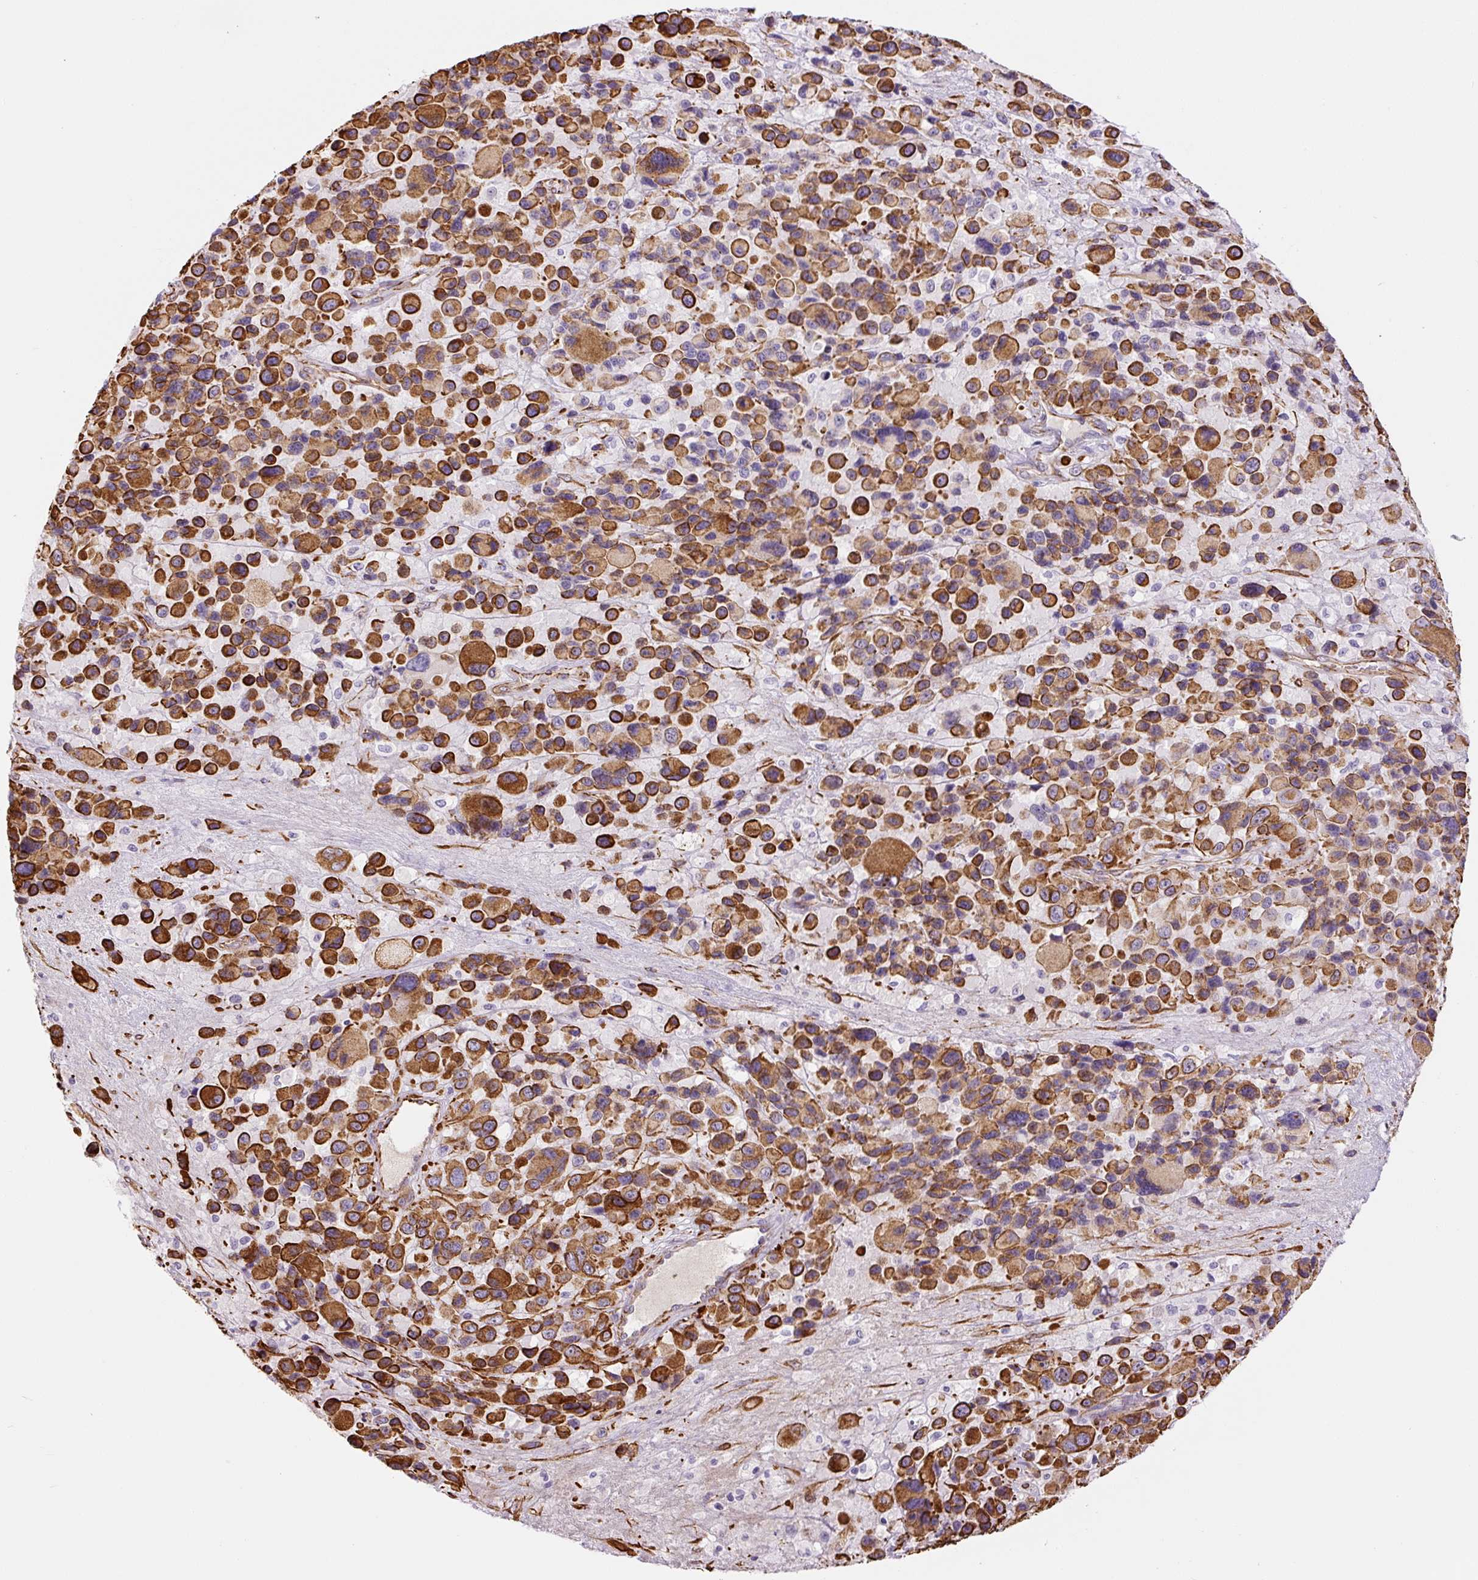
{"staining": {"intensity": "strong", "quantity": ">75%", "location": "cytoplasmic/membranous"}, "tissue": "melanoma", "cell_type": "Tumor cells", "image_type": "cancer", "snomed": [{"axis": "morphology", "description": "Malignant melanoma, Metastatic site"}, {"axis": "topography", "description": "Lymph node"}], "caption": "Immunohistochemistry (IHC) (DAB) staining of human melanoma shows strong cytoplasmic/membranous protein staining in about >75% of tumor cells.", "gene": "NES", "patient": {"sex": "female", "age": 65}}